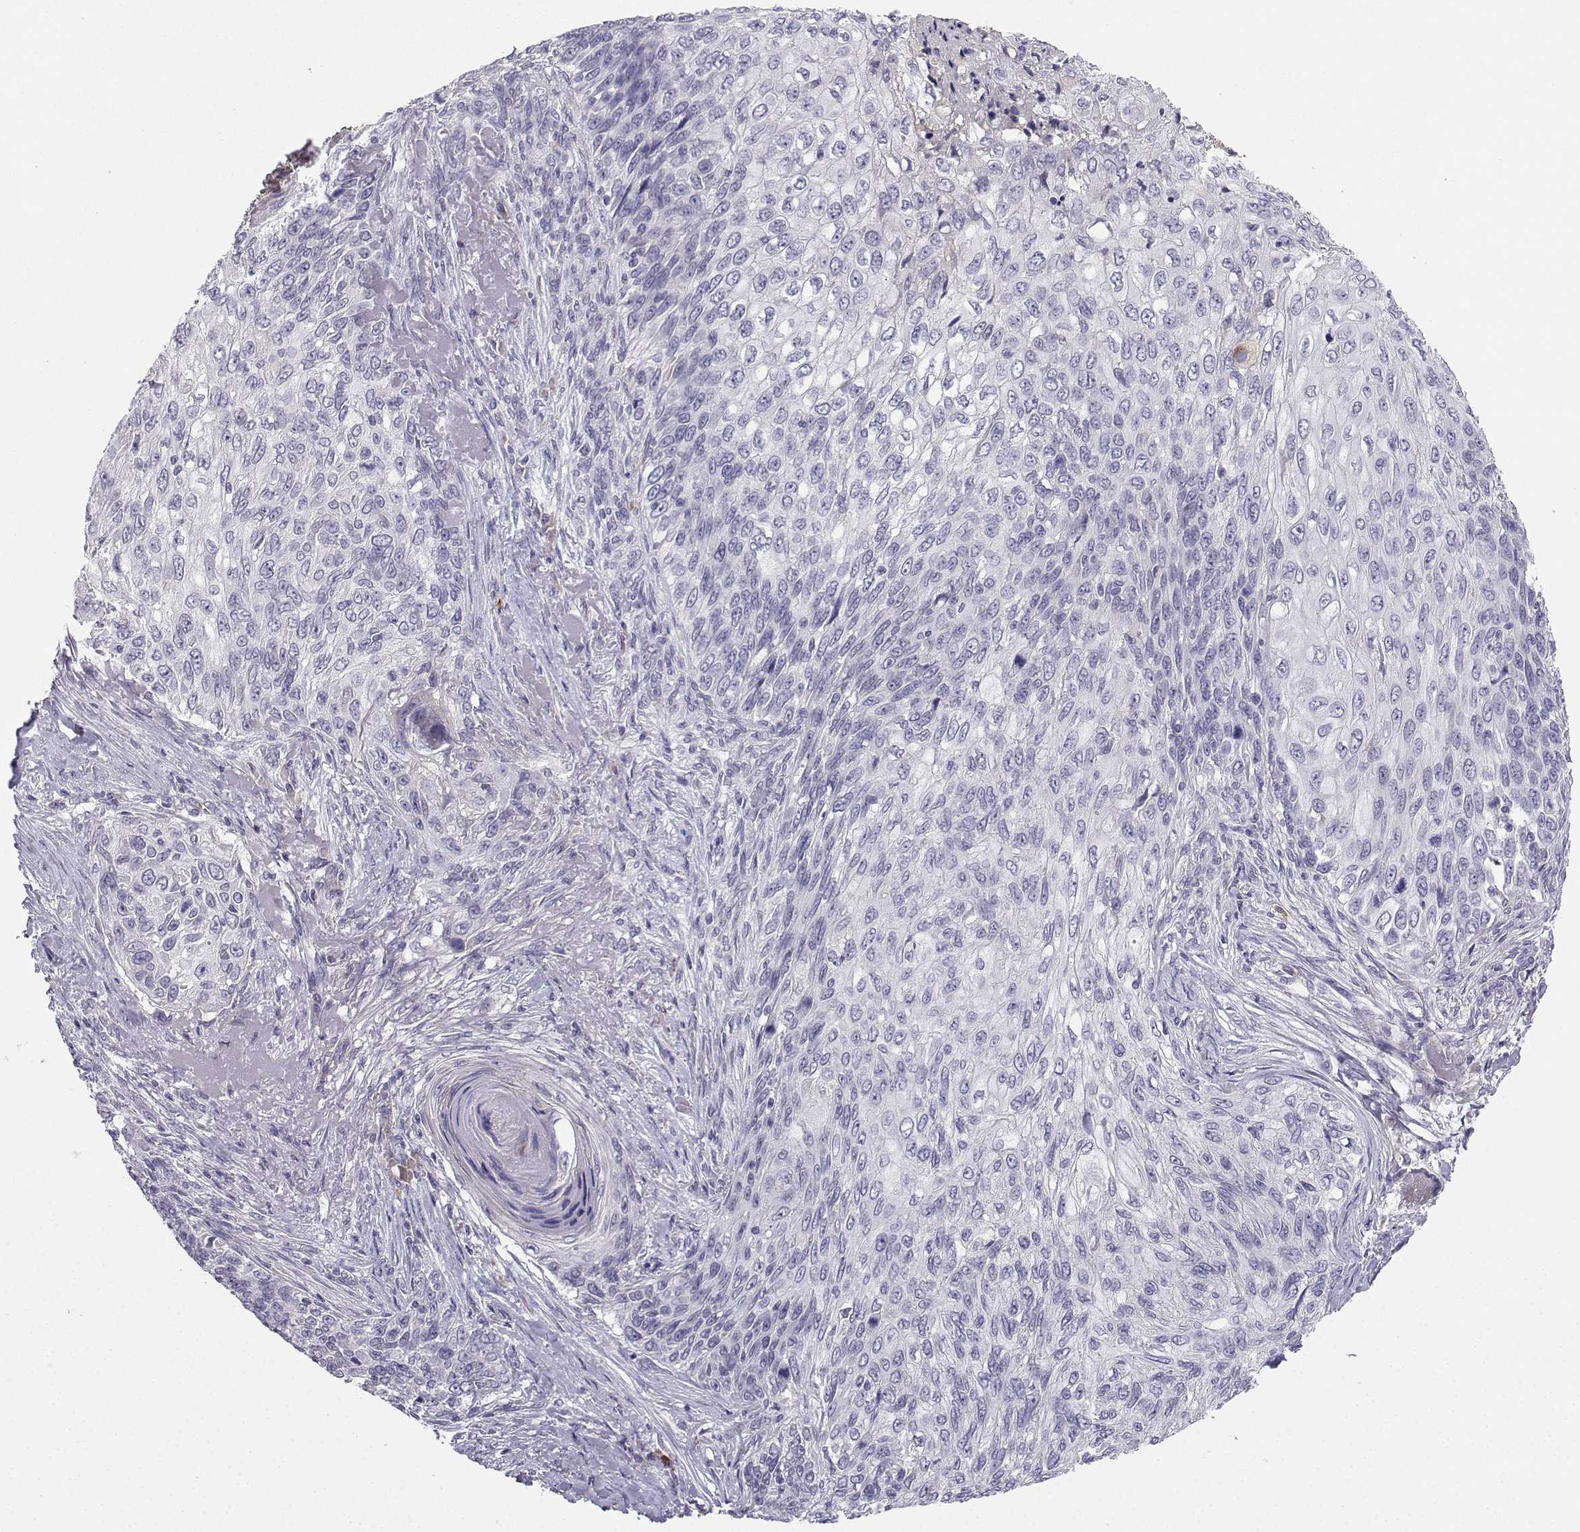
{"staining": {"intensity": "negative", "quantity": "none", "location": "none"}, "tissue": "skin cancer", "cell_type": "Tumor cells", "image_type": "cancer", "snomed": [{"axis": "morphology", "description": "Squamous cell carcinoma, NOS"}, {"axis": "topography", "description": "Skin"}], "caption": "High magnification brightfield microscopy of skin cancer (squamous cell carcinoma) stained with DAB (3,3'-diaminobenzidine) (brown) and counterstained with hematoxylin (blue): tumor cells show no significant positivity. (DAB (3,3'-diaminobenzidine) immunohistochemistry (IHC) visualized using brightfield microscopy, high magnification).", "gene": "CALY", "patient": {"sex": "male", "age": 92}}